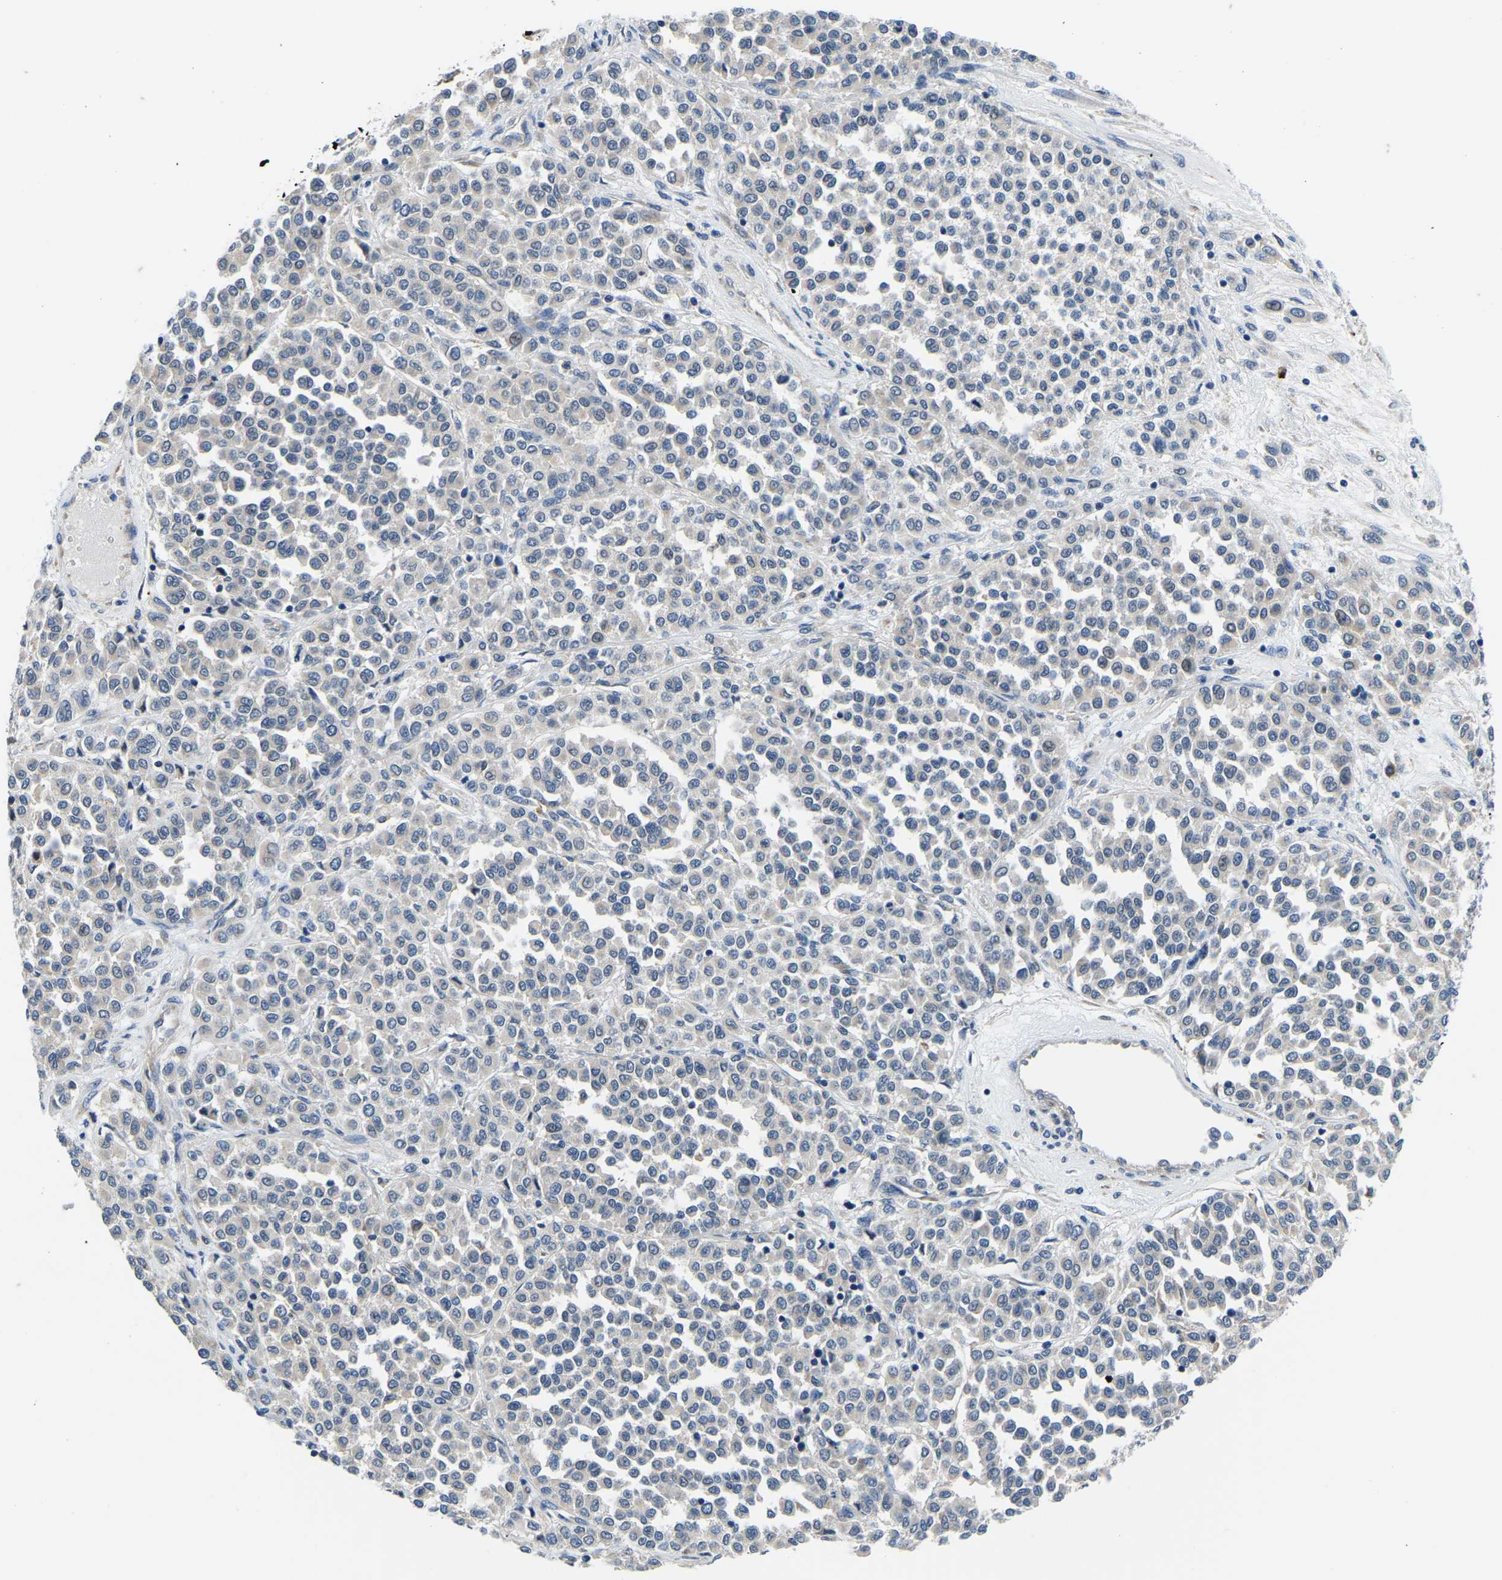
{"staining": {"intensity": "weak", "quantity": "<25%", "location": "cytoplasmic/membranous"}, "tissue": "melanoma", "cell_type": "Tumor cells", "image_type": "cancer", "snomed": [{"axis": "morphology", "description": "Malignant melanoma, Metastatic site"}, {"axis": "topography", "description": "Pancreas"}], "caption": "There is no significant positivity in tumor cells of malignant melanoma (metastatic site).", "gene": "LIAS", "patient": {"sex": "female", "age": 30}}